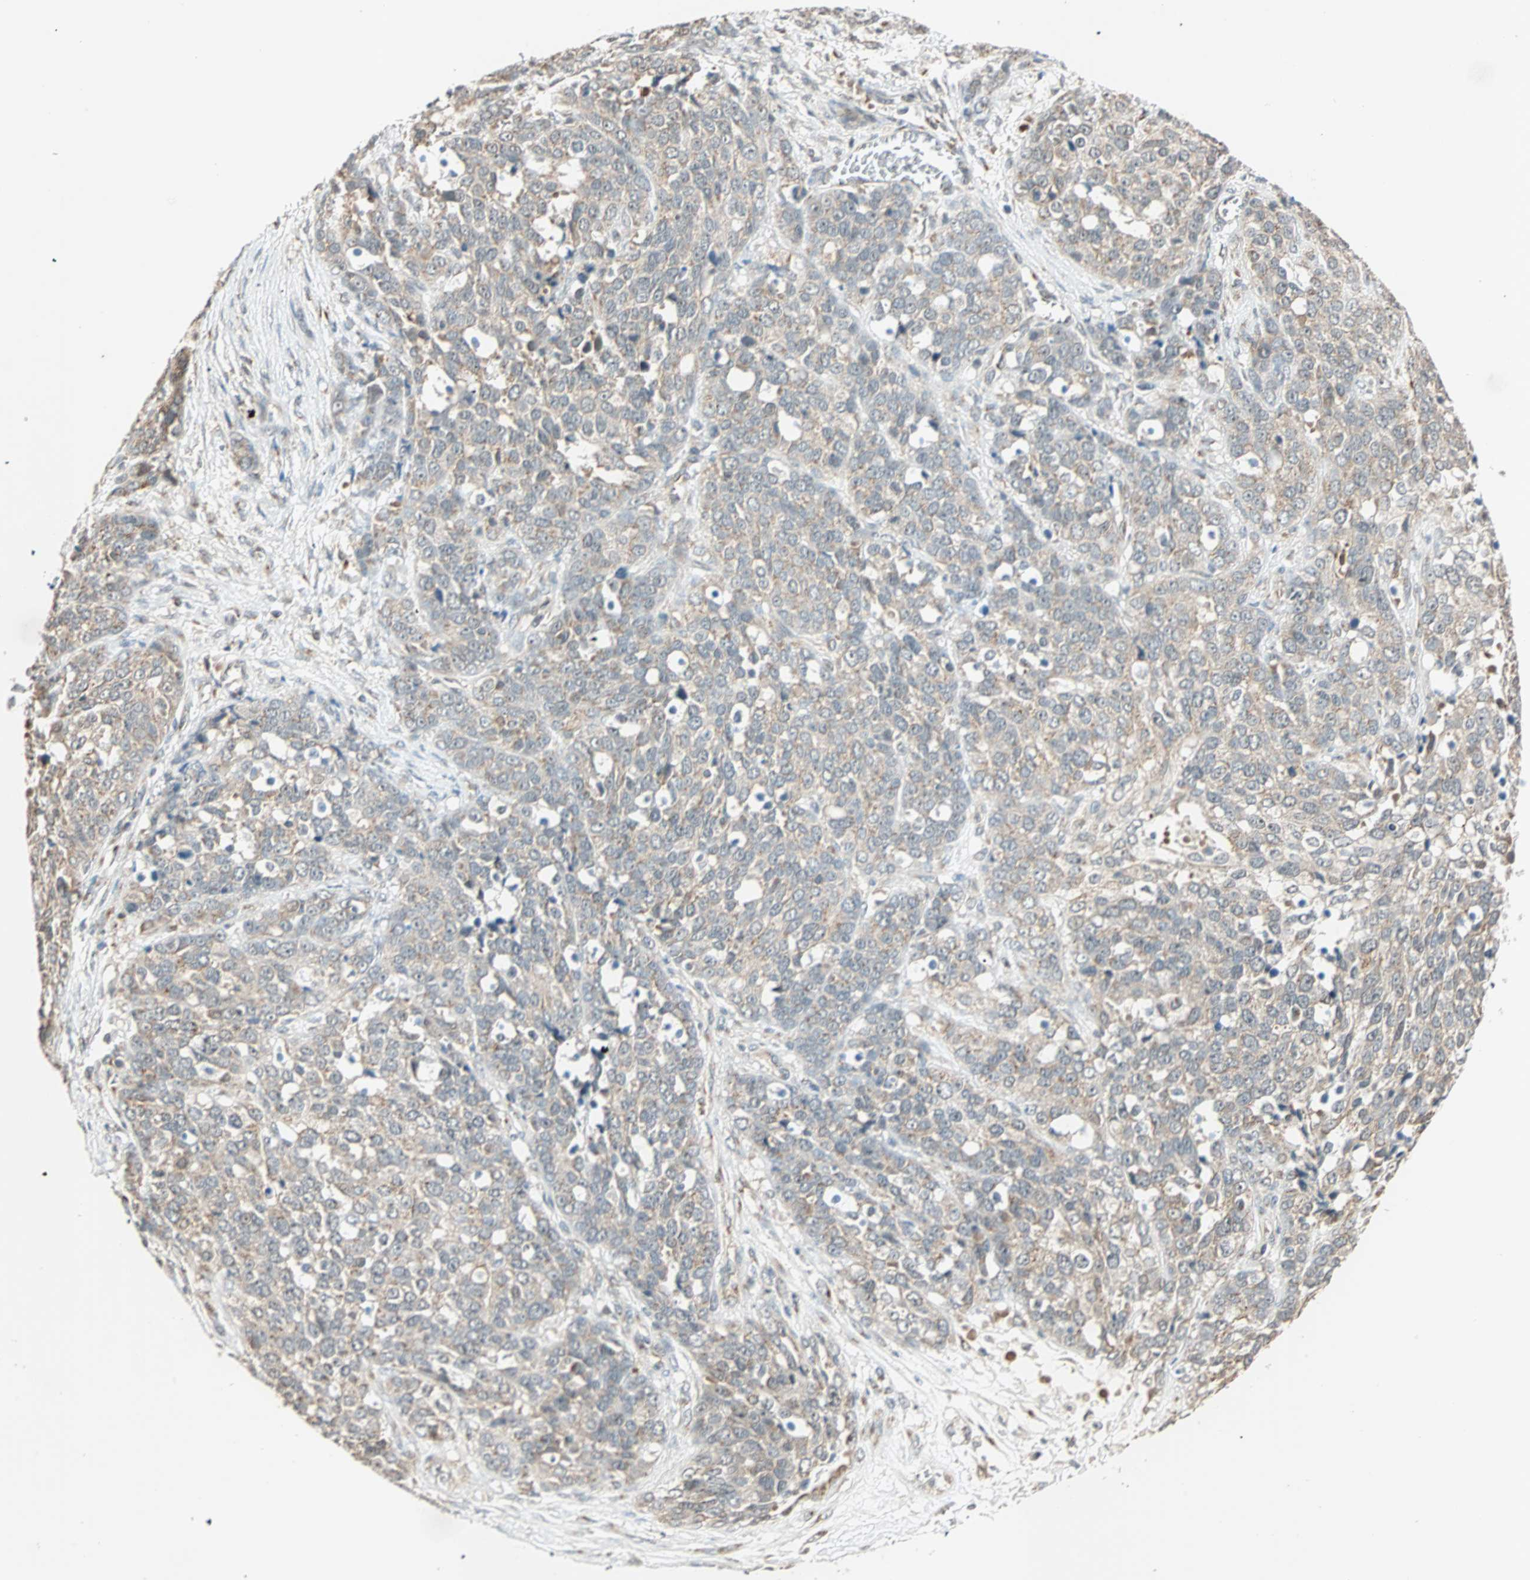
{"staining": {"intensity": "weak", "quantity": "25%-75%", "location": "cytoplasmic/membranous"}, "tissue": "ovarian cancer", "cell_type": "Tumor cells", "image_type": "cancer", "snomed": [{"axis": "morphology", "description": "Cystadenocarcinoma, serous, NOS"}, {"axis": "topography", "description": "Ovary"}], "caption": "Ovarian cancer (serous cystadenocarcinoma) stained for a protein shows weak cytoplasmic/membranous positivity in tumor cells.", "gene": "PRDM2", "patient": {"sex": "female", "age": 44}}